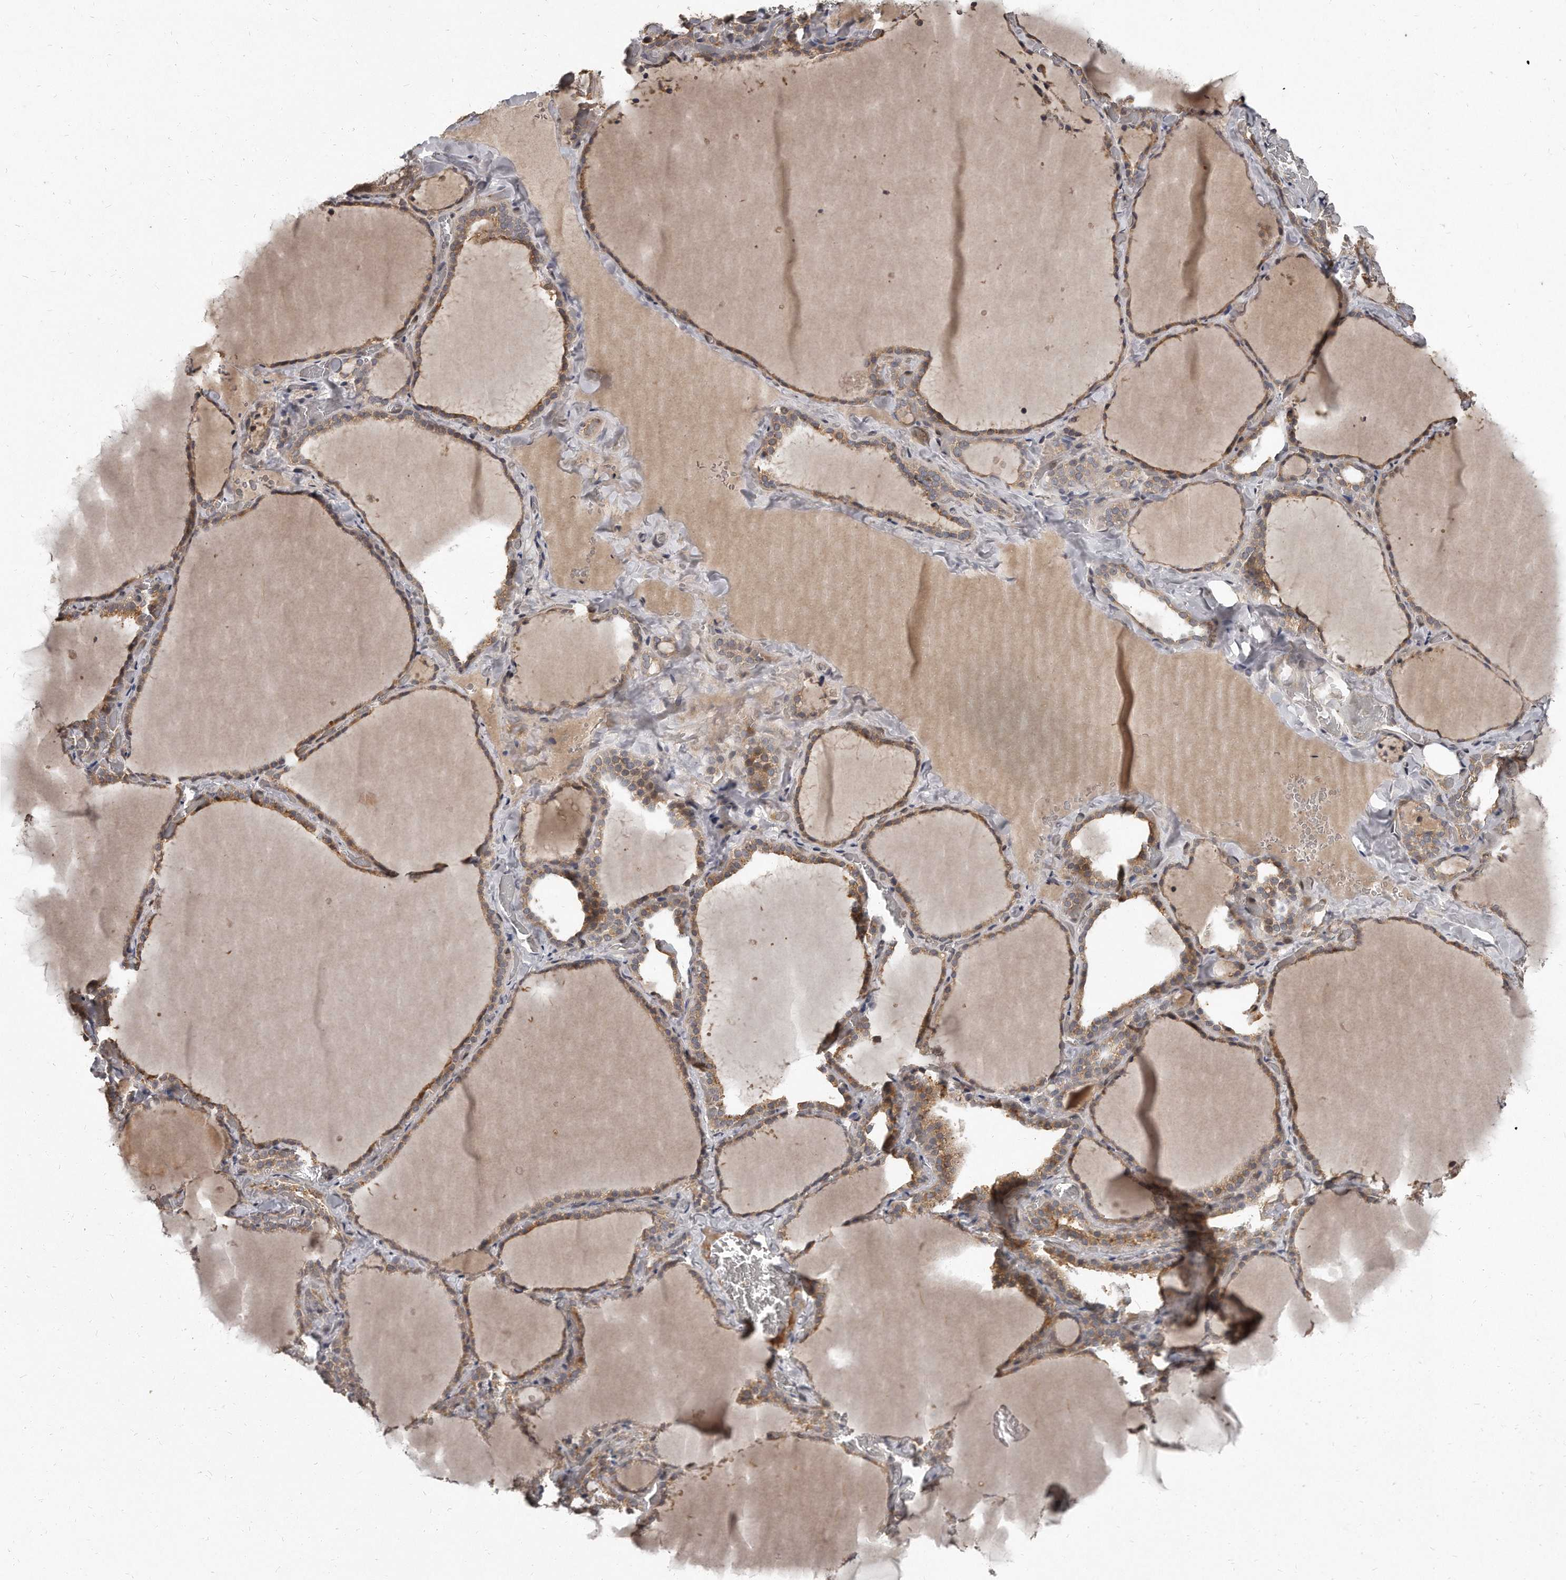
{"staining": {"intensity": "moderate", "quantity": ">75%", "location": "cytoplasmic/membranous"}, "tissue": "thyroid gland", "cell_type": "Glandular cells", "image_type": "normal", "snomed": [{"axis": "morphology", "description": "Normal tissue, NOS"}, {"axis": "topography", "description": "Thyroid gland"}], "caption": "IHC photomicrograph of normal thyroid gland: human thyroid gland stained using IHC demonstrates medium levels of moderate protein expression localized specifically in the cytoplasmic/membranous of glandular cells, appearing as a cytoplasmic/membranous brown color.", "gene": "GRB10", "patient": {"sex": "female", "age": 22}}